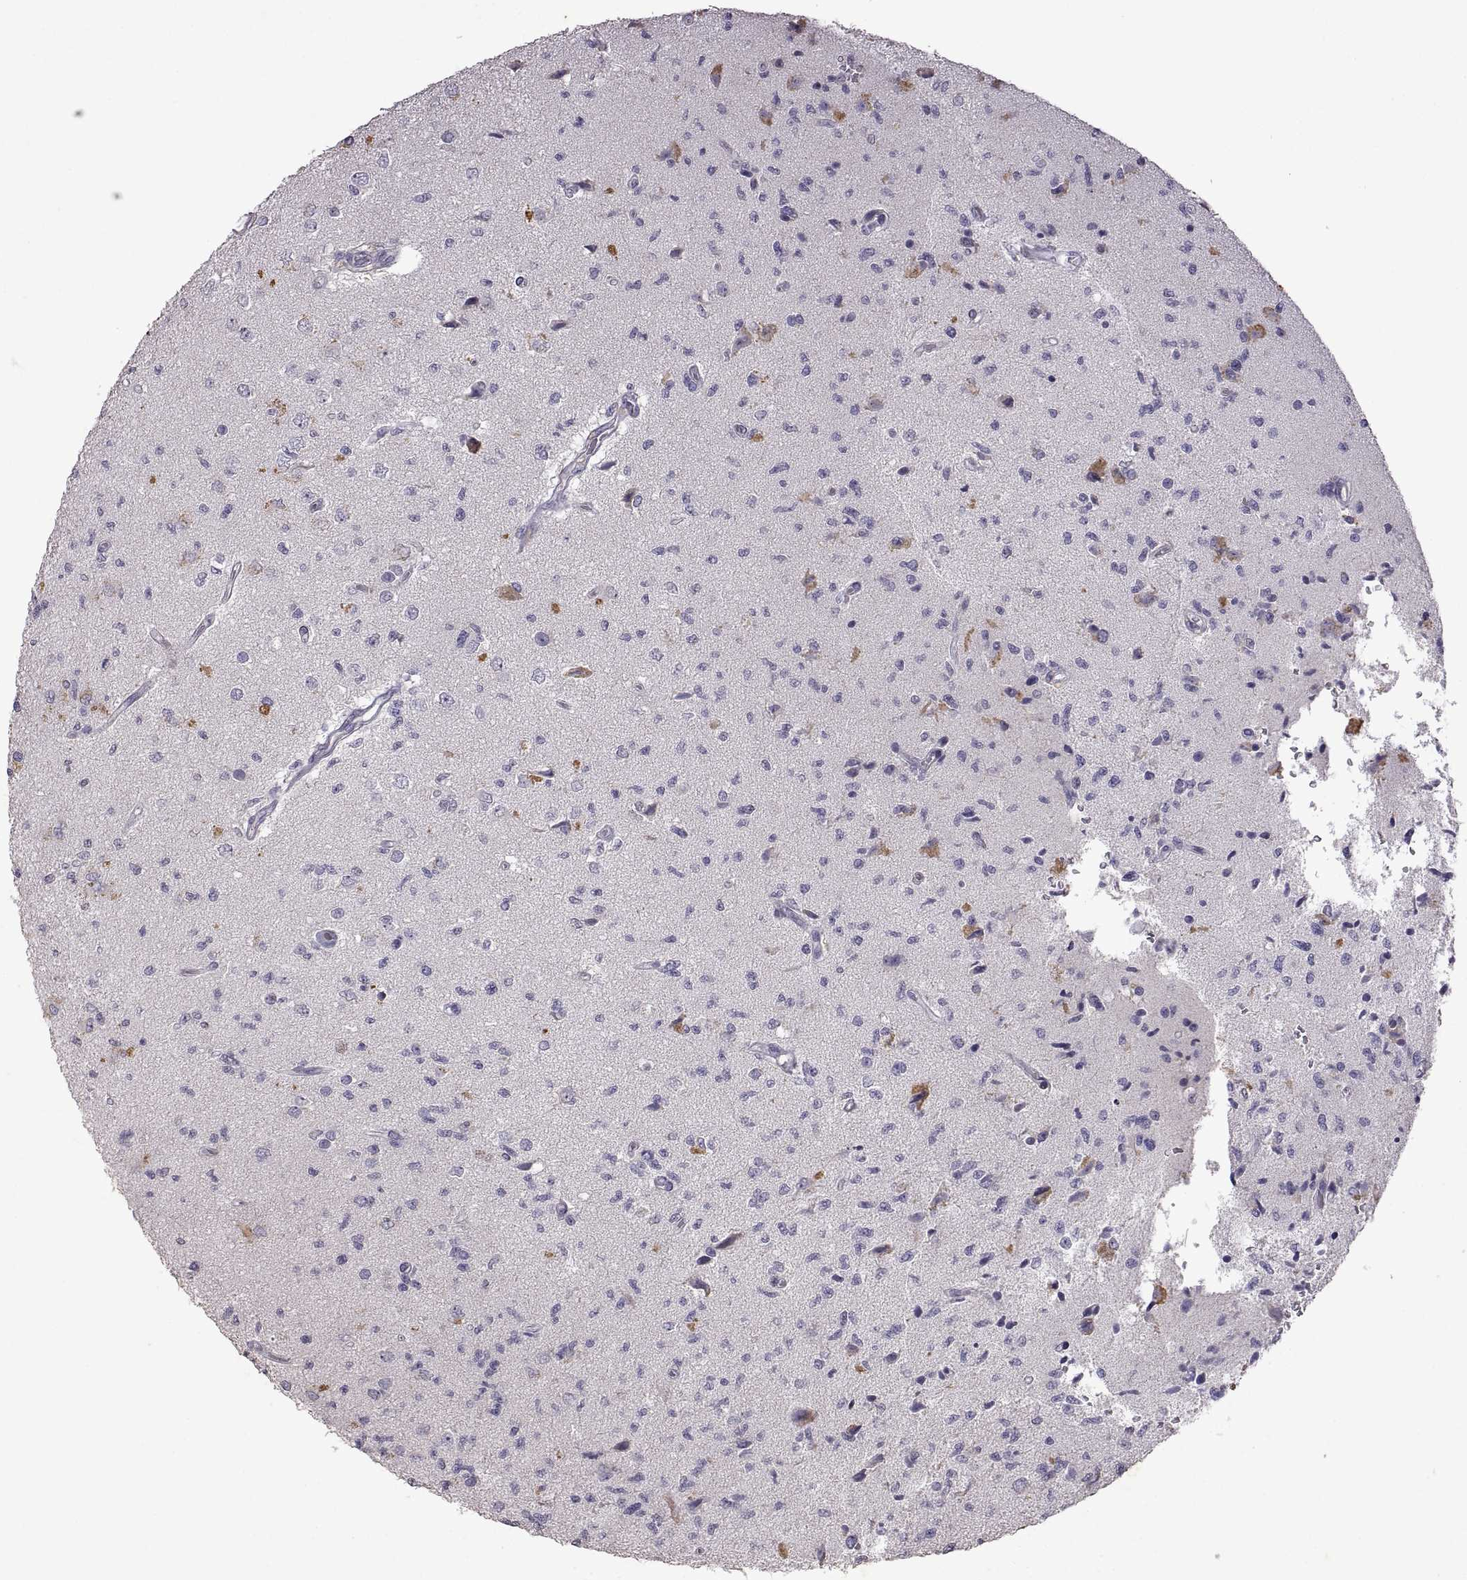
{"staining": {"intensity": "negative", "quantity": "none", "location": "none"}, "tissue": "glioma", "cell_type": "Tumor cells", "image_type": "cancer", "snomed": [{"axis": "morphology", "description": "Glioma, malignant, High grade"}, {"axis": "topography", "description": "Brain"}], "caption": "Immunohistochemistry (IHC) image of human malignant high-grade glioma stained for a protein (brown), which reveals no expression in tumor cells. (DAB (3,3'-diaminobenzidine) immunohistochemistry visualized using brightfield microscopy, high magnification).", "gene": "DEFB136", "patient": {"sex": "male", "age": 56}}